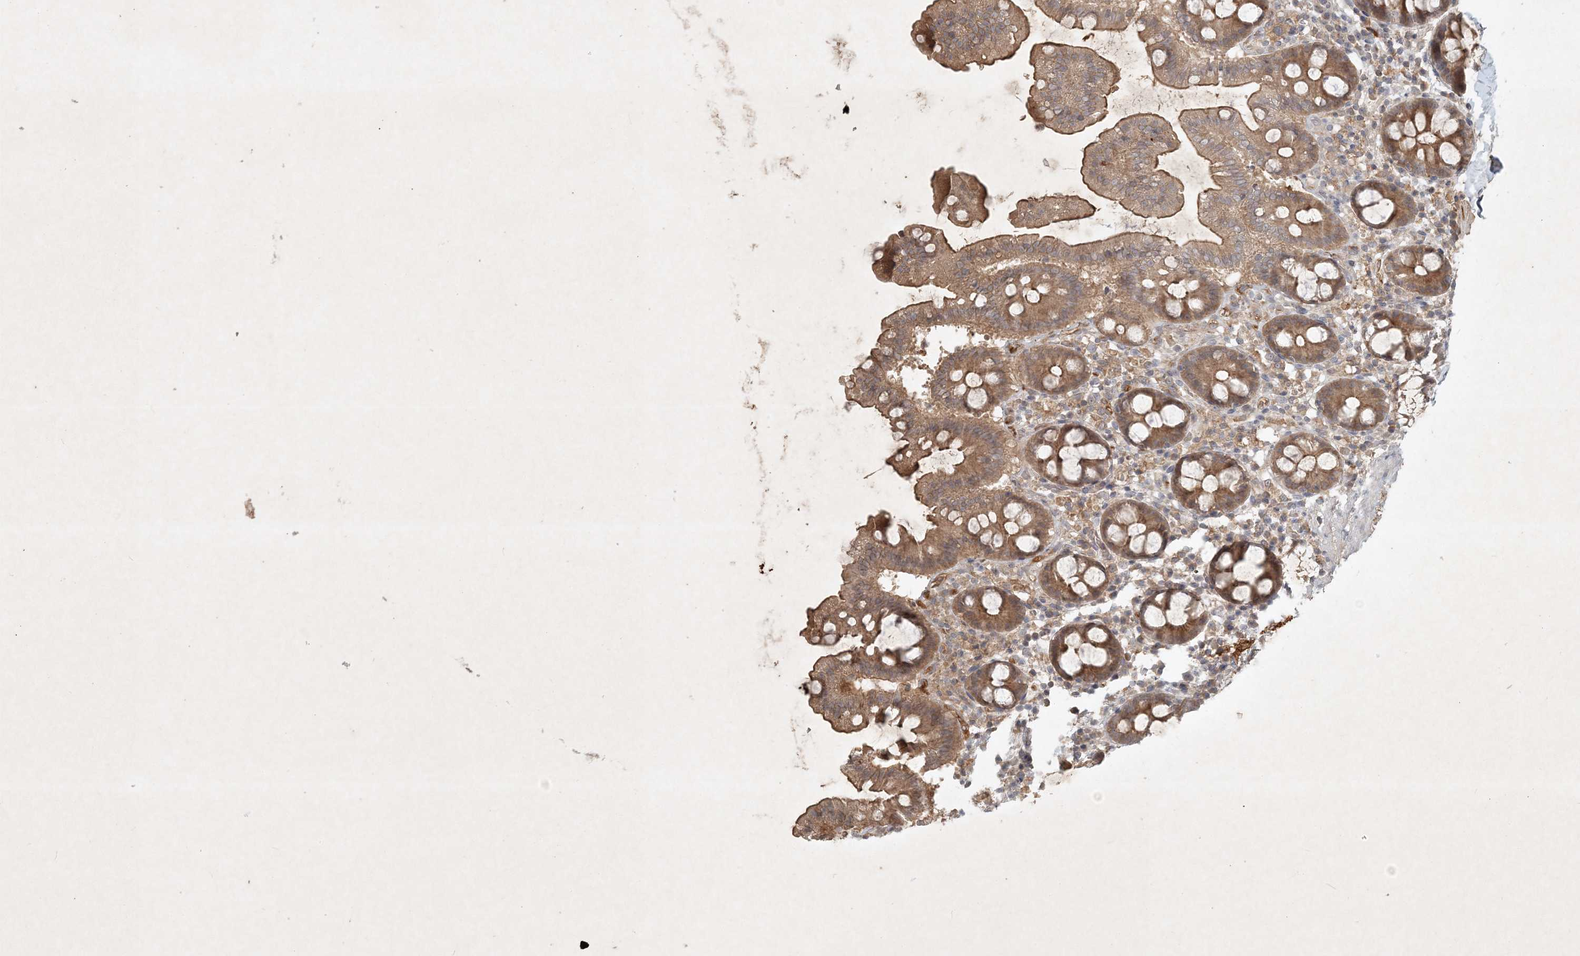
{"staining": {"intensity": "negative", "quantity": "none", "location": "none"}, "tissue": "colon", "cell_type": "Endothelial cells", "image_type": "normal", "snomed": [{"axis": "morphology", "description": "Normal tissue, NOS"}, {"axis": "topography", "description": "Colon"}], "caption": "Protein analysis of benign colon demonstrates no significant expression in endothelial cells. (DAB immunohistochemistry, high magnification).", "gene": "TNFAIP6", "patient": {"sex": "female", "age": 79}}